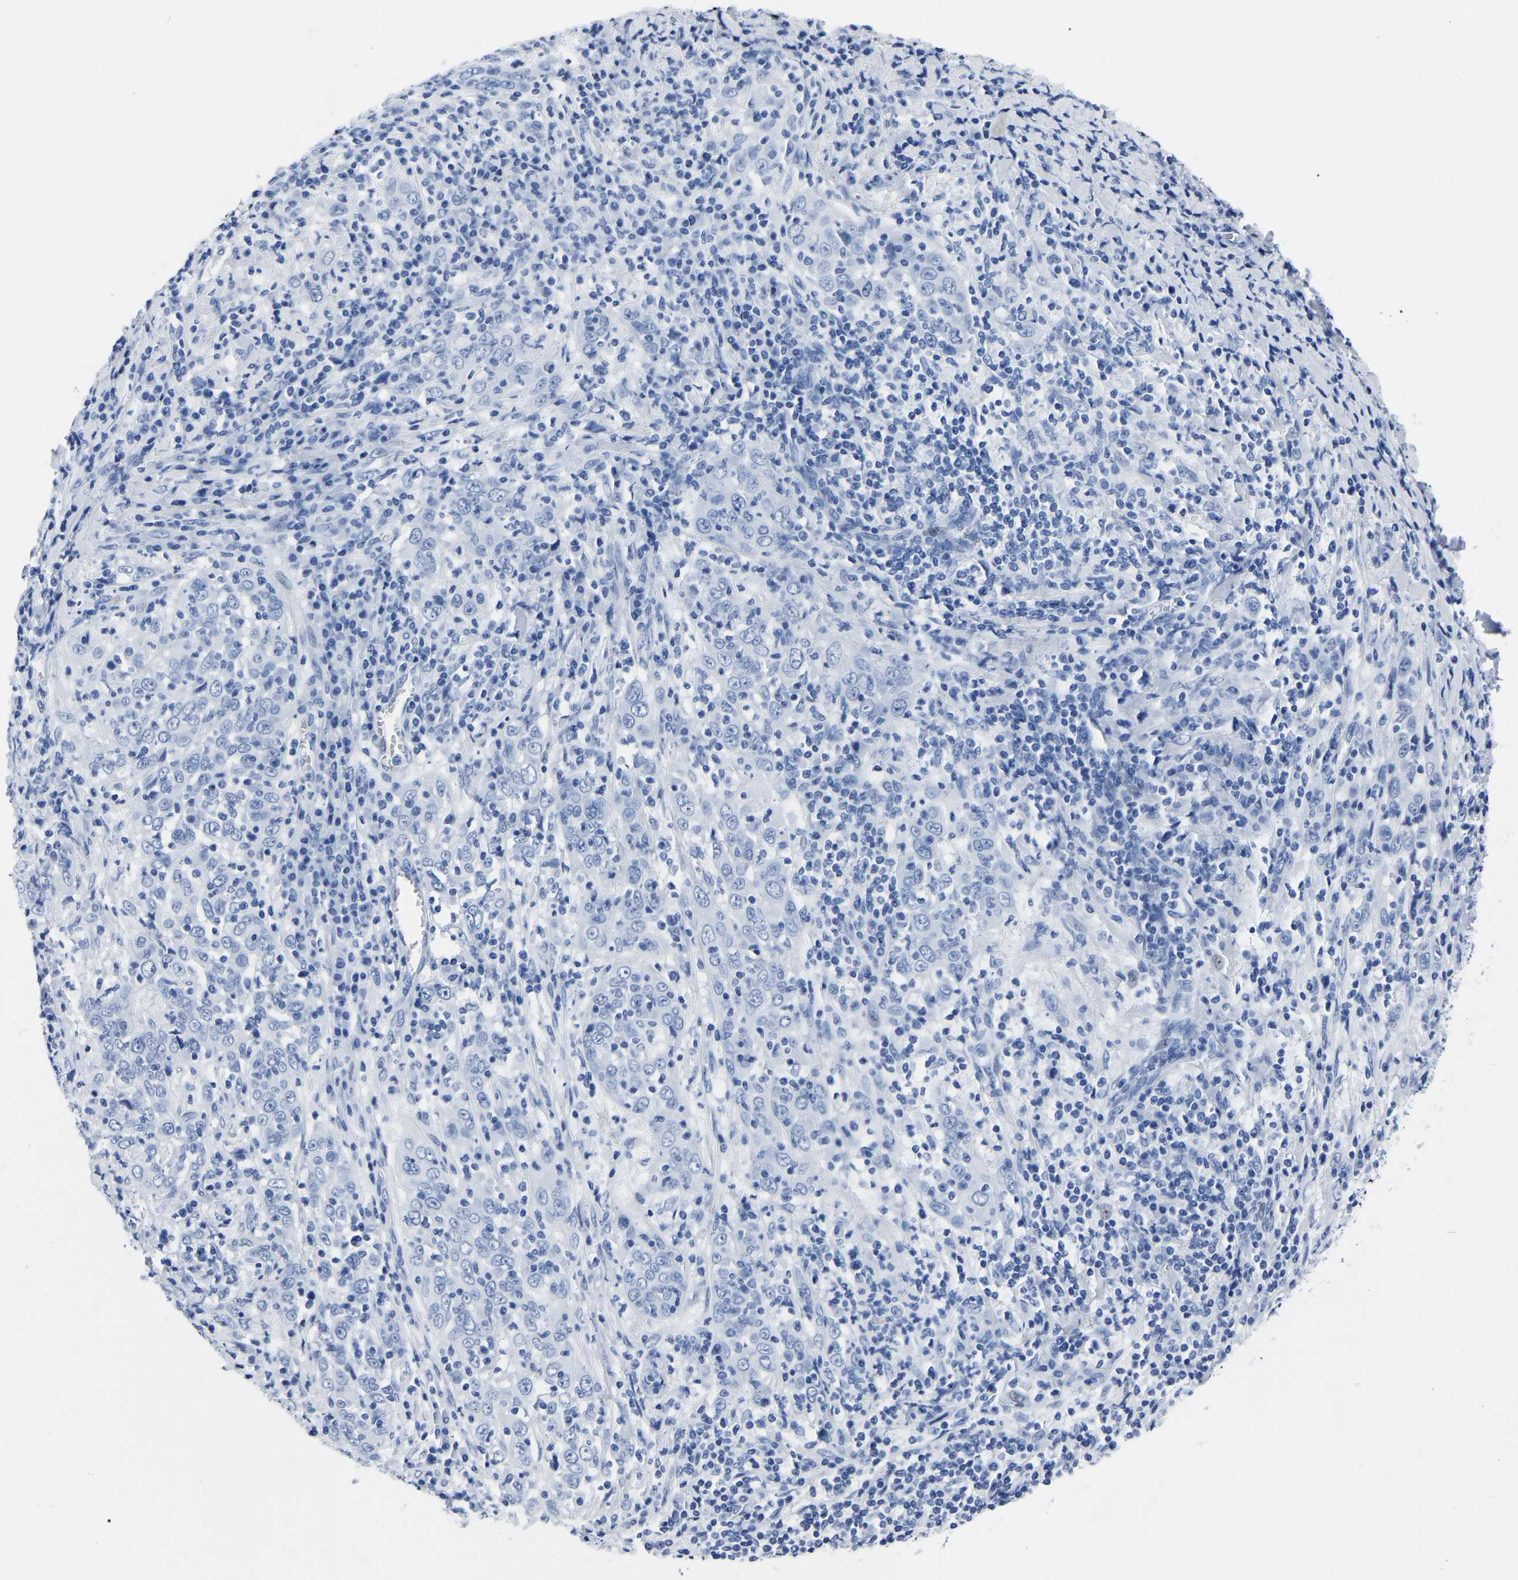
{"staining": {"intensity": "negative", "quantity": "none", "location": "none"}, "tissue": "cervical cancer", "cell_type": "Tumor cells", "image_type": "cancer", "snomed": [{"axis": "morphology", "description": "Squamous cell carcinoma, NOS"}, {"axis": "topography", "description": "Cervix"}], "caption": "IHC of human cervical cancer (squamous cell carcinoma) shows no positivity in tumor cells.", "gene": "IMPG2", "patient": {"sex": "female", "age": 46}}